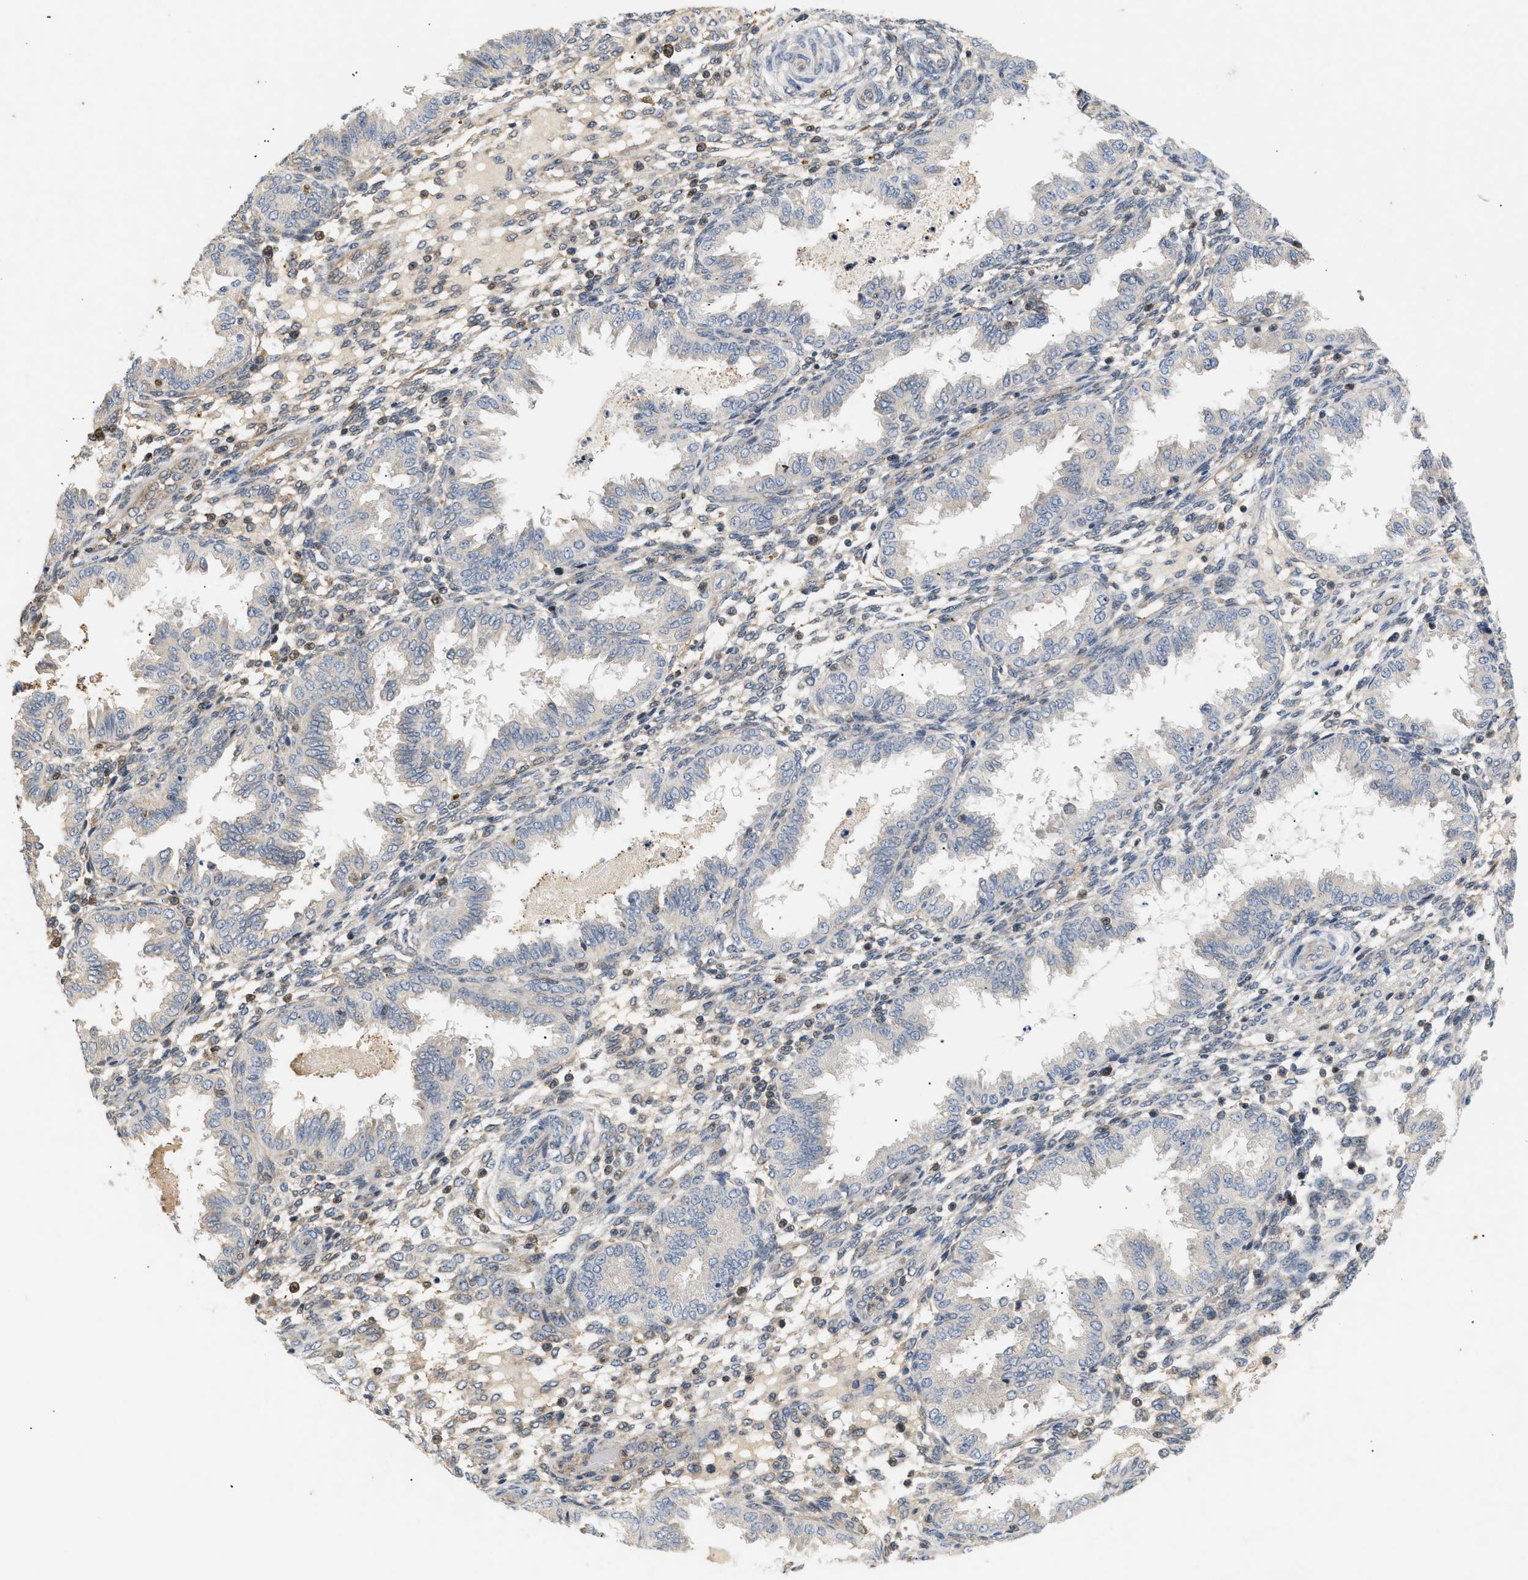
{"staining": {"intensity": "weak", "quantity": "25%-75%", "location": "cytoplasmic/membranous"}, "tissue": "endometrium", "cell_type": "Cells in endometrial stroma", "image_type": "normal", "snomed": [{"axis": "morphology", "description": "Normal tissue, NOS"}, {"axis": "topography", "description": "Endometrium"}], "caption": "High-power microscopy captured an immunohistochemistry micrograph of normal endometrium, revealing weak cytoplasmic/membranous expression in approximately 25%-75% of cells in endometrial stroma.", "gene": "FARS2", "patient": {"sex": "female", "age": 33}}